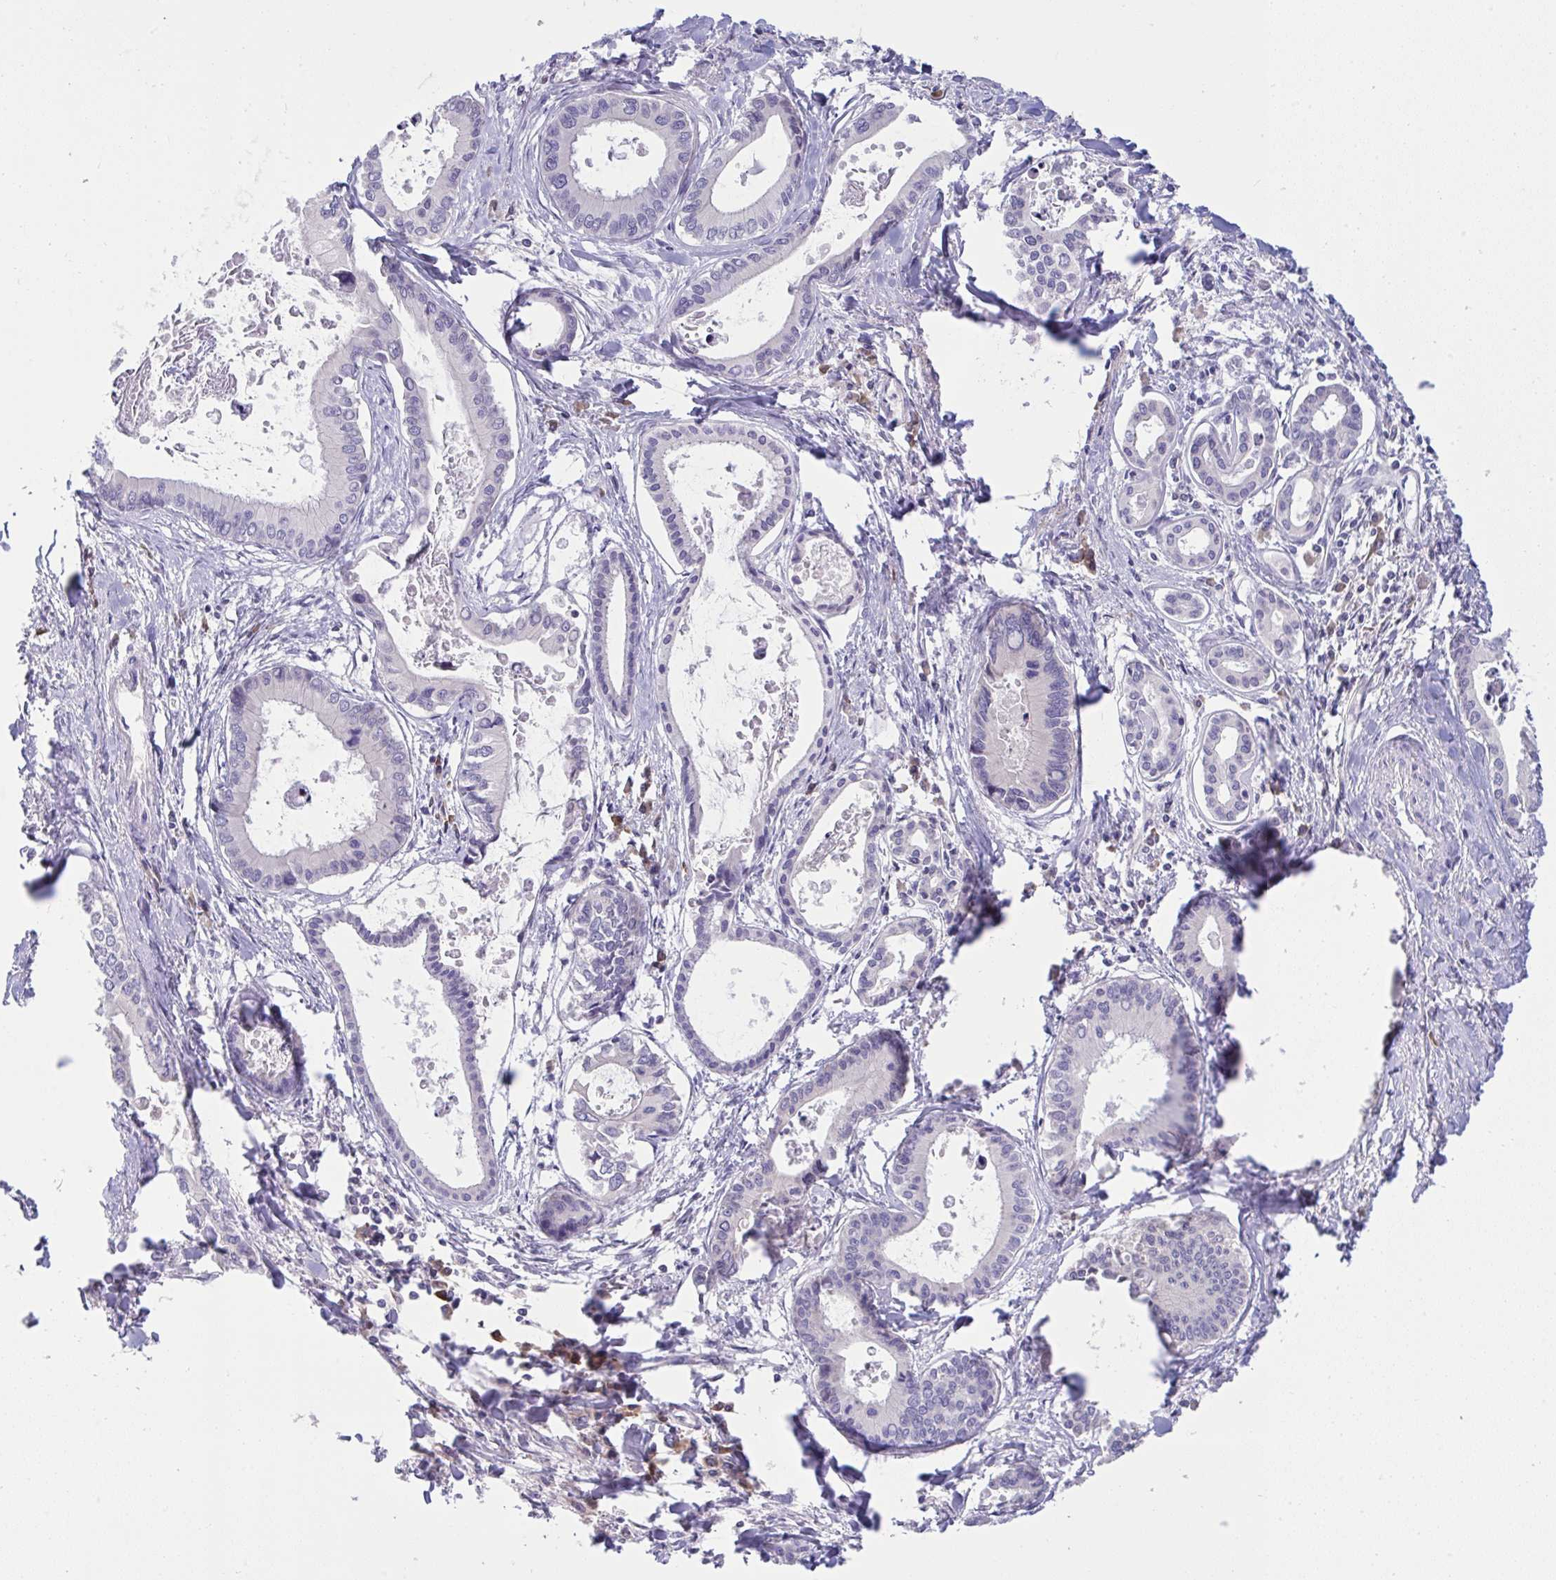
{"staining": {"intensity": "negative", "quantity": "none", "location": "none"}, "tissue": "liver cancer", "cell_type": "Tumor cells", "image_type": "cancer", "snomed": [{"axis": "morphology", "description": "Cholangiocarcinoma"}, {"axis": "topography", "description": "Liver"}], "caption": "The immunohistochemistry micrograph has no significant positivity in tumor cells of liver cholangiocarcinoma tissue.", "gene": "TMEM41A", "patient": {"sex": "male", "age": 66}}